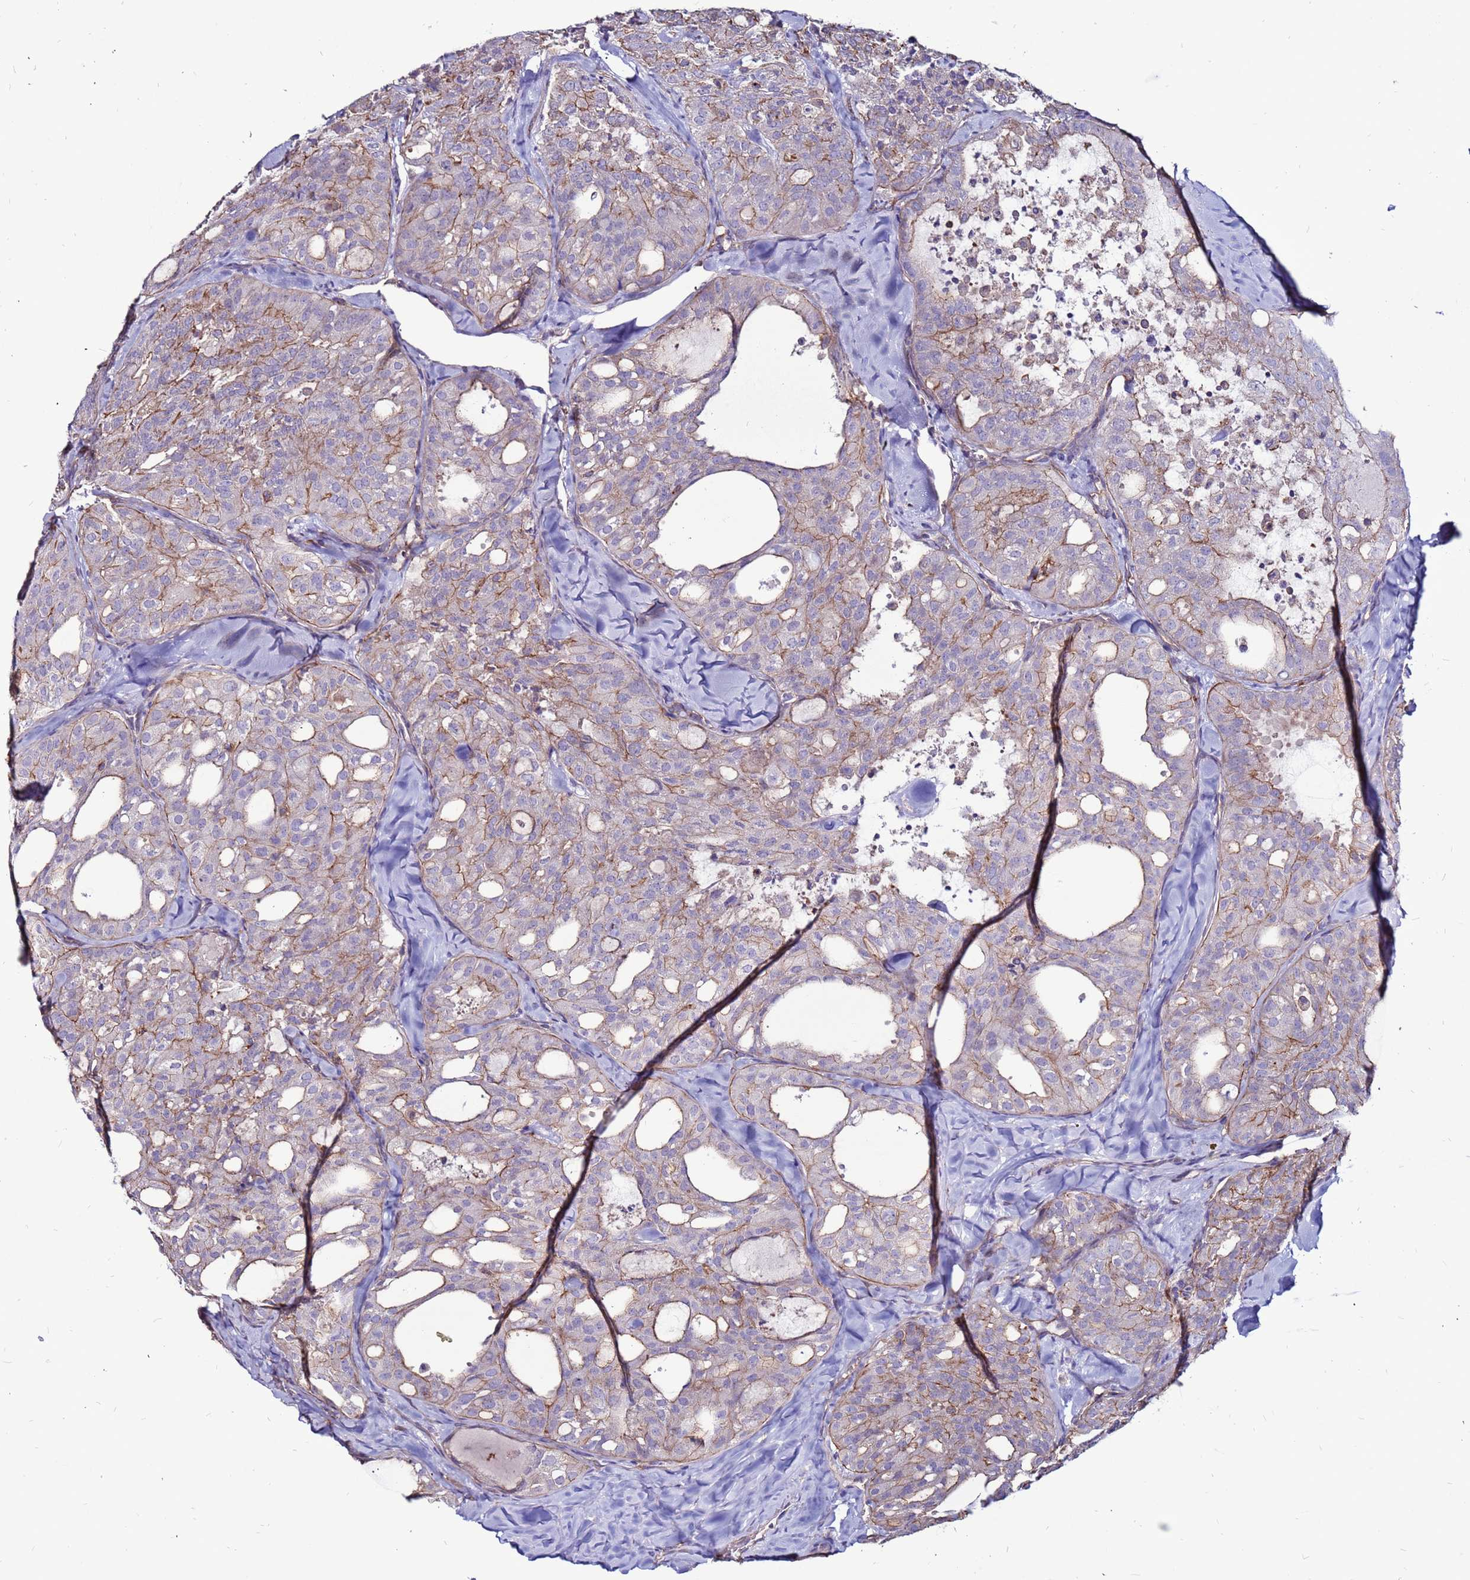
{"staining": {"intensity": "moderate", "quantity": "<25%", "location": "cytoplasmic/membranous"}, "tissue": "thyroid cancer", "cell_type": "Tumor cells", "image_type": "cancer", "snomed": [{"axis": "morphology", "description": "Follicular adenoma carcinoma, NOS"}, {"axis": "topography", "description": "Thyroid gland"}], "caption": "Immunohistochemical staining of human thyroid cancer reveals low levels of moderate cytoplasmic/membranous protein expression in about <25% of tumor cells.", "gene": "NRN1L", "patient": {"sex": "male", "age": 75}}